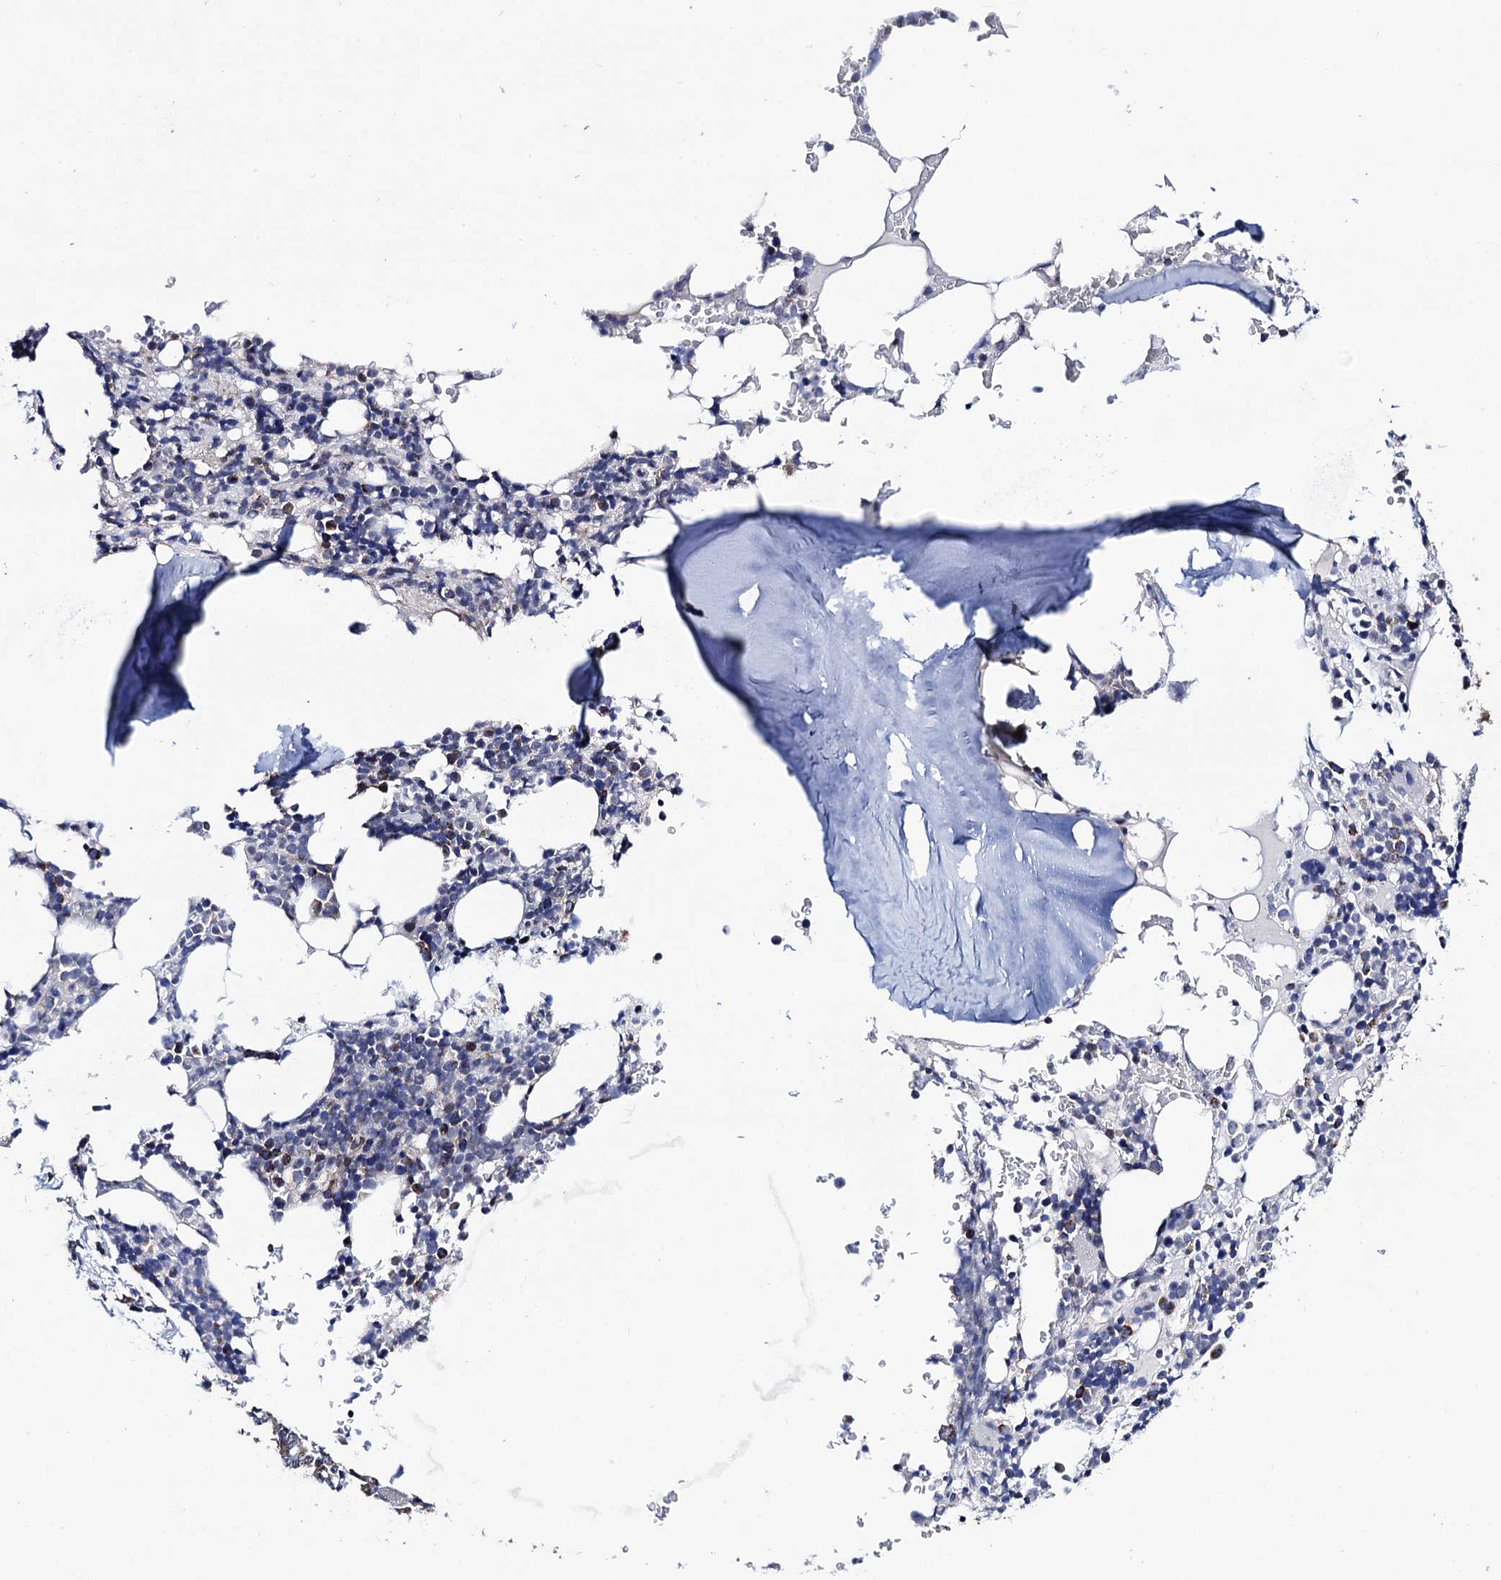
{"staining": {"intensity": "moderate", "quantity": "<25%", "location": "cytoplasmic/membranous"}, "tissue": "bone marrow", "cell_type": "Hematopoietic cells", "image_type": "normal", "snomed": [{"axis": "morphology", "description": "Normal tissue, NOS"}, {"axis": "topography", "description": "Bone marrow"}], "caption": "Moderate cytoplasmic/membranous protein expression is appreciated in approximately <25% of hematopoietic cells in bone marrow. (brown staining indicates protein expression, while blue staining denotes nuclei).", "gene": "PTCD3", "patient": {"sex": "male", "age": 58}}